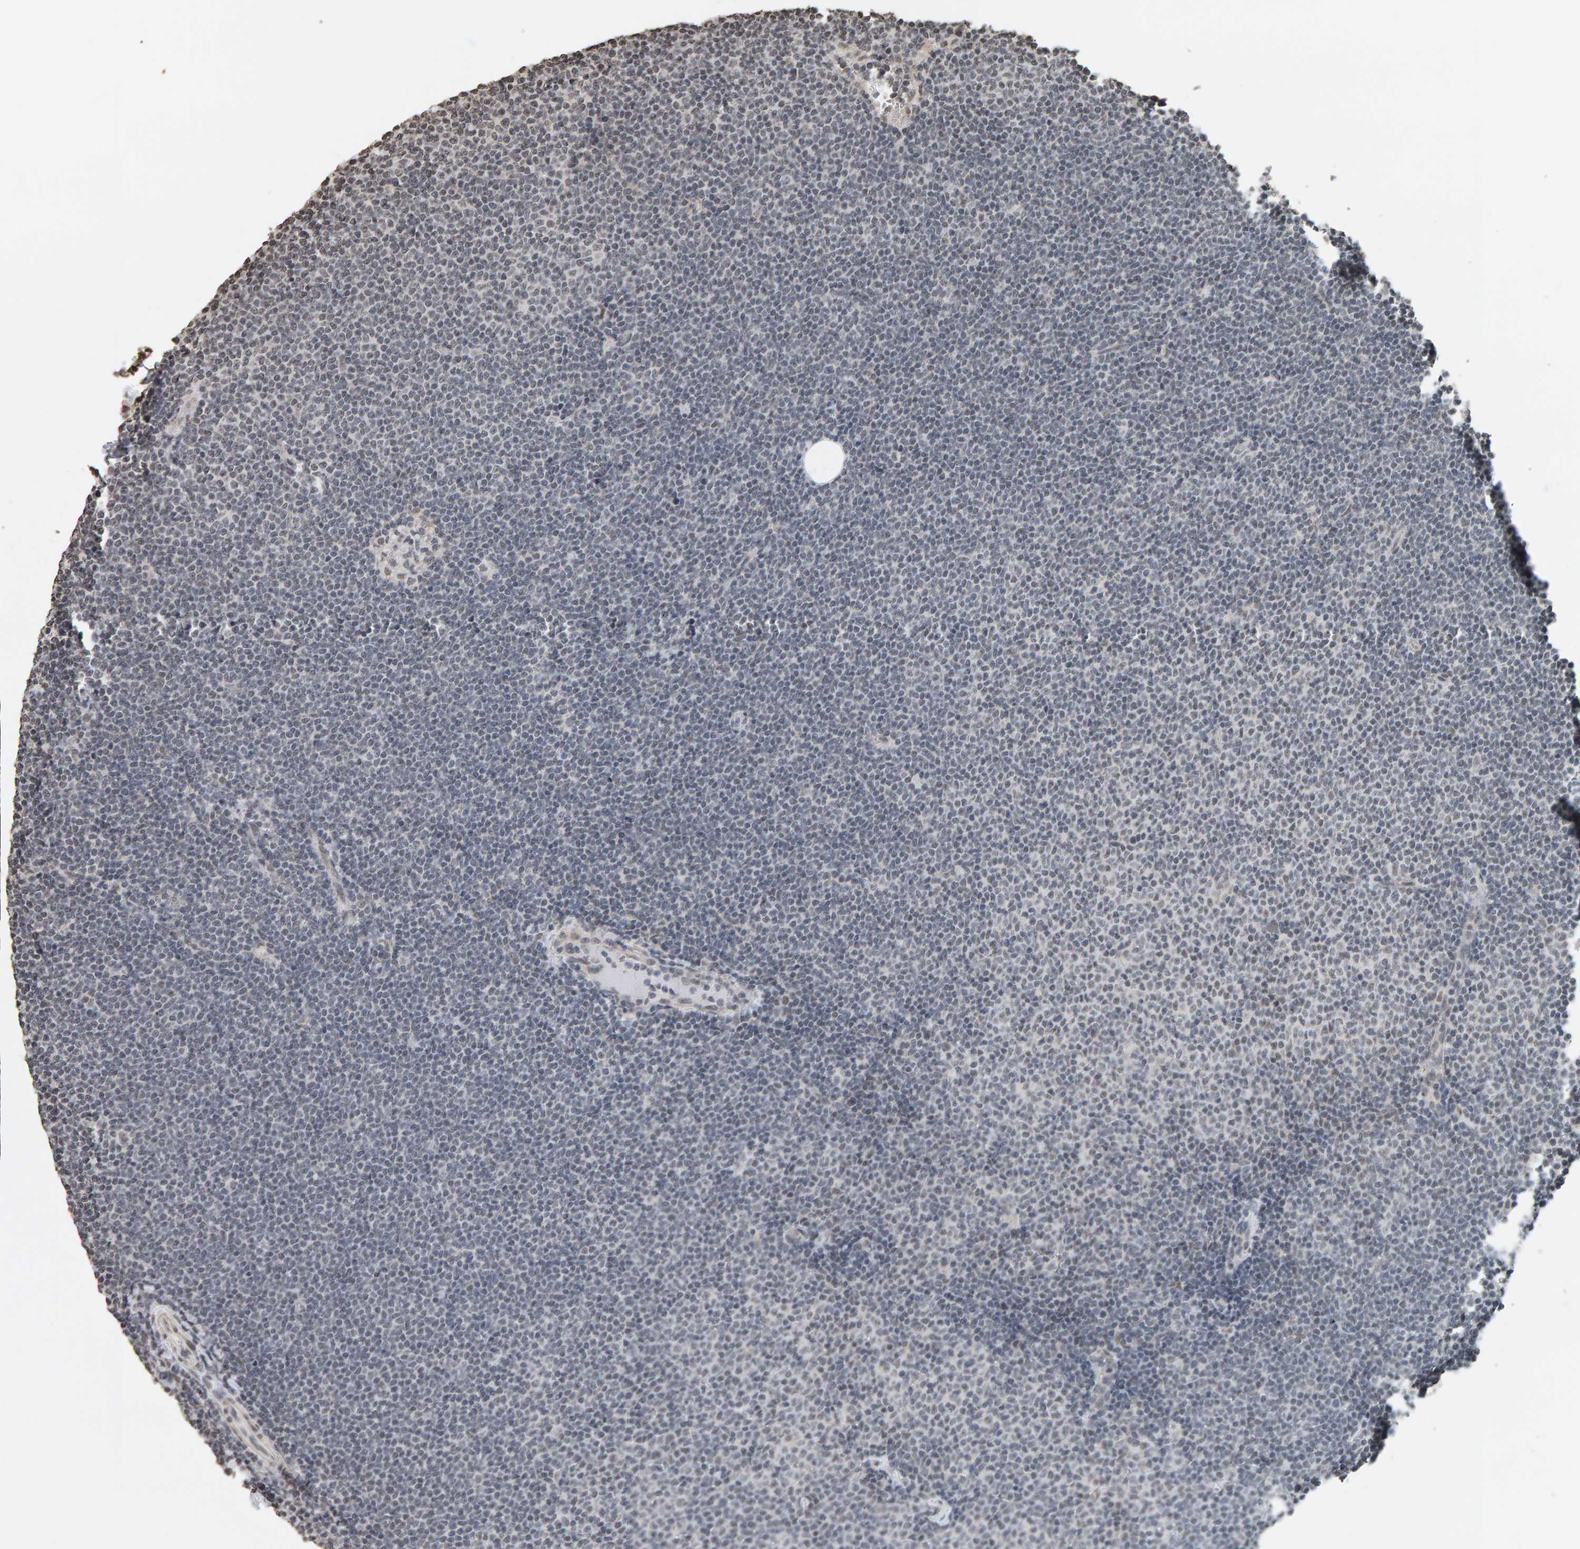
{"staining": {"intensity": "negative", "quantity": "none", "location": "none"}, "tissue": "lymphoma", "cell_type": "Tumor cells", "image_type": "cancer", "snomed": [{"axis": "morphology", "description": "Malignant lymphoma, non-Hodgkin's type, Low grade"}, {"axis": "topography", "description": "Lymph node"}], "caption": "Tumor cells show no significant protein staining in low-grade malignant lymphoma, non-Hodgkin's type.", "gene": "AFF4", "patient": {"sex": "female", "age": 53}}